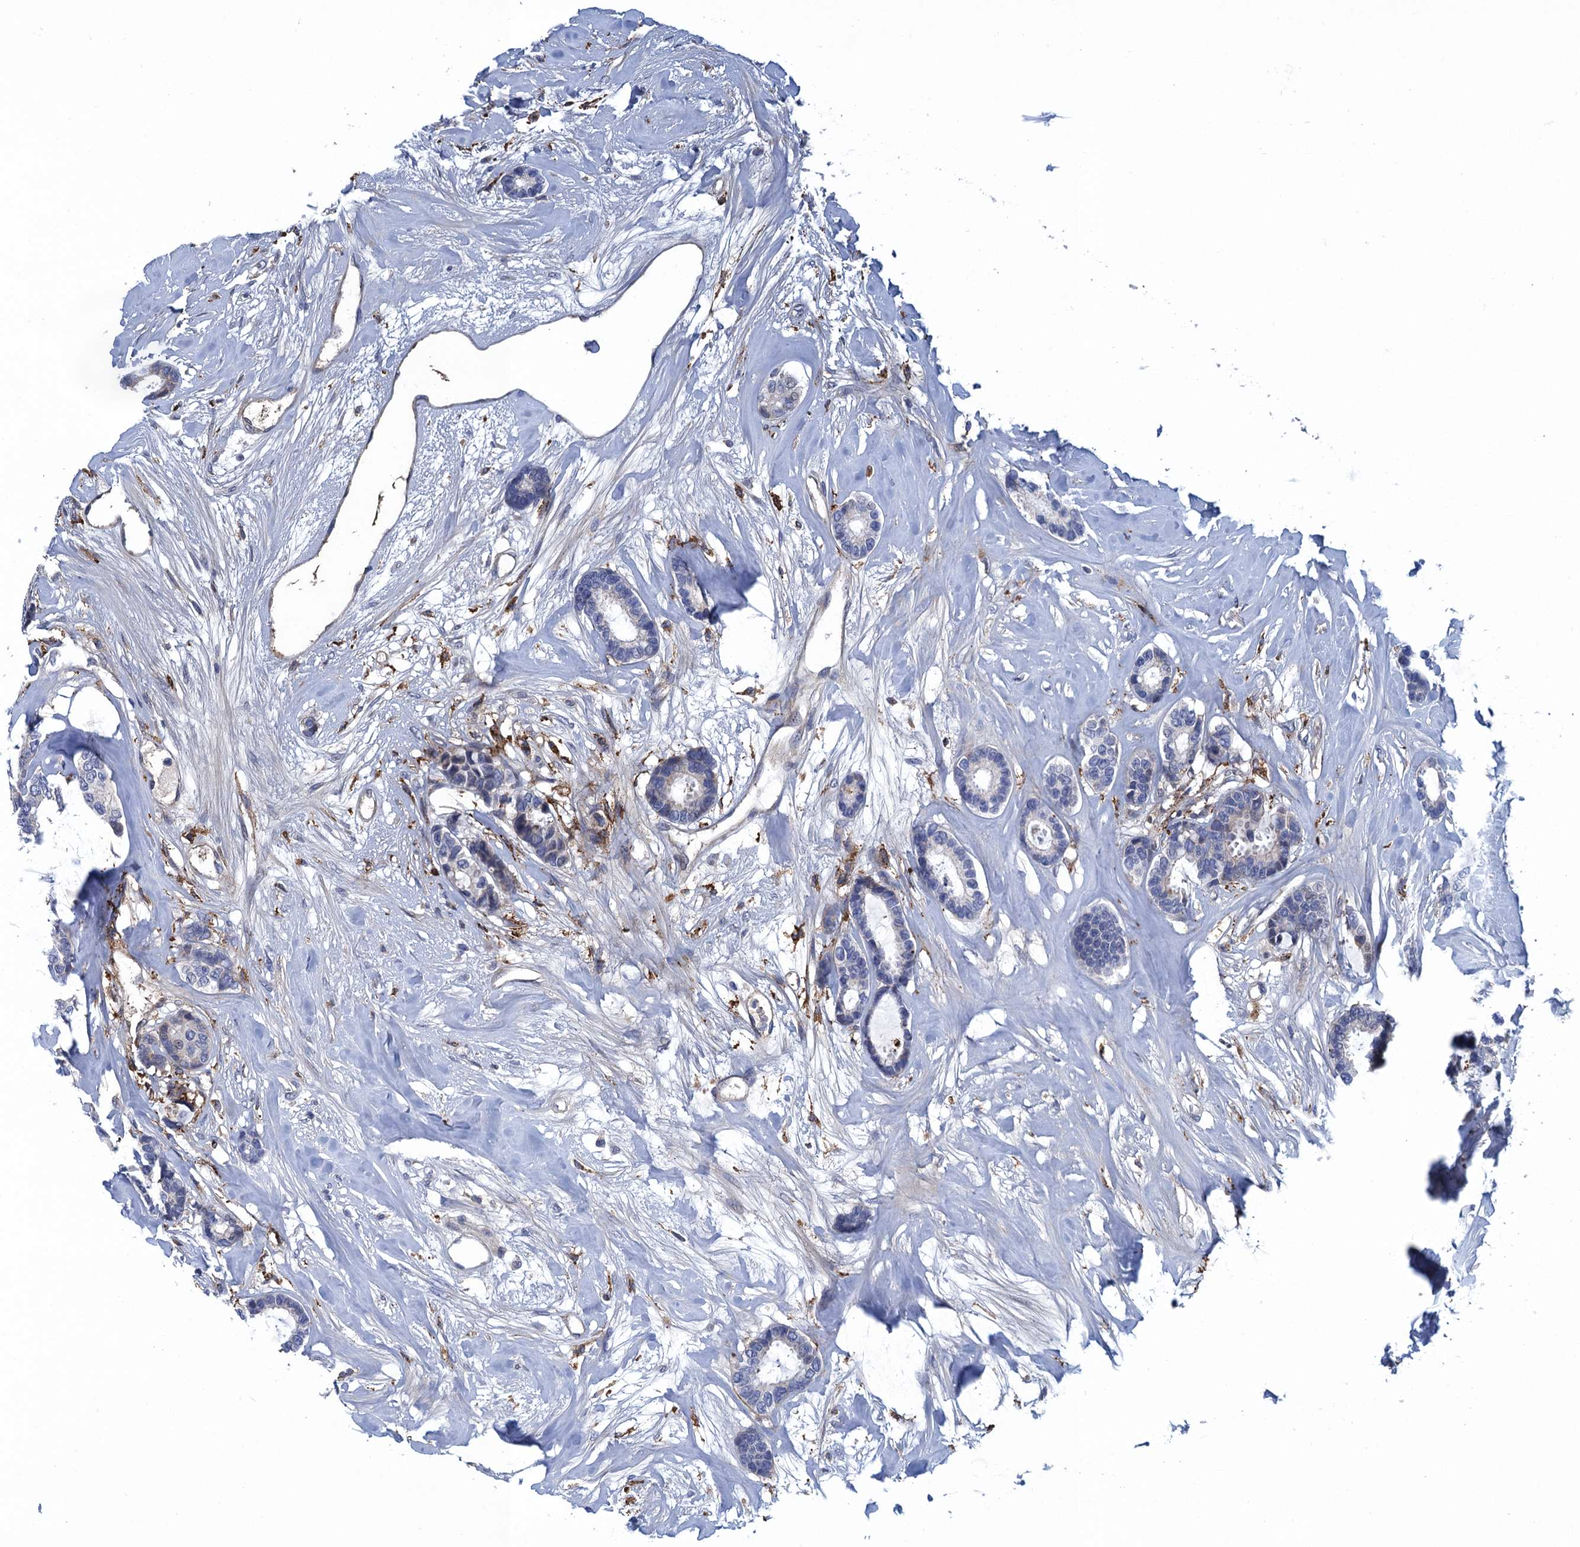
{"staining": {"intensity": "negative", "quantity": "none", "location": "none"}, "tissue": "breast cancer", "cell_type": "Tumor cells", "image_type": "cancer", "snomed": [{"axis": "morphology", "description": "Duct carcinoma"}, {"axis": "topography", "description": "Breast"}], "caption": "This photomicrograph is of breast cancer (invasive ductal carcinoma) stained with immunohistochemistry (IHC) to label a protein in brown with the nuclei are counter-stained blue. There is no positivity in tumor cells. Nuclei are stained in blue.", "gene": "DNHD1", "patient": {"sex": "female", "age": 87}}